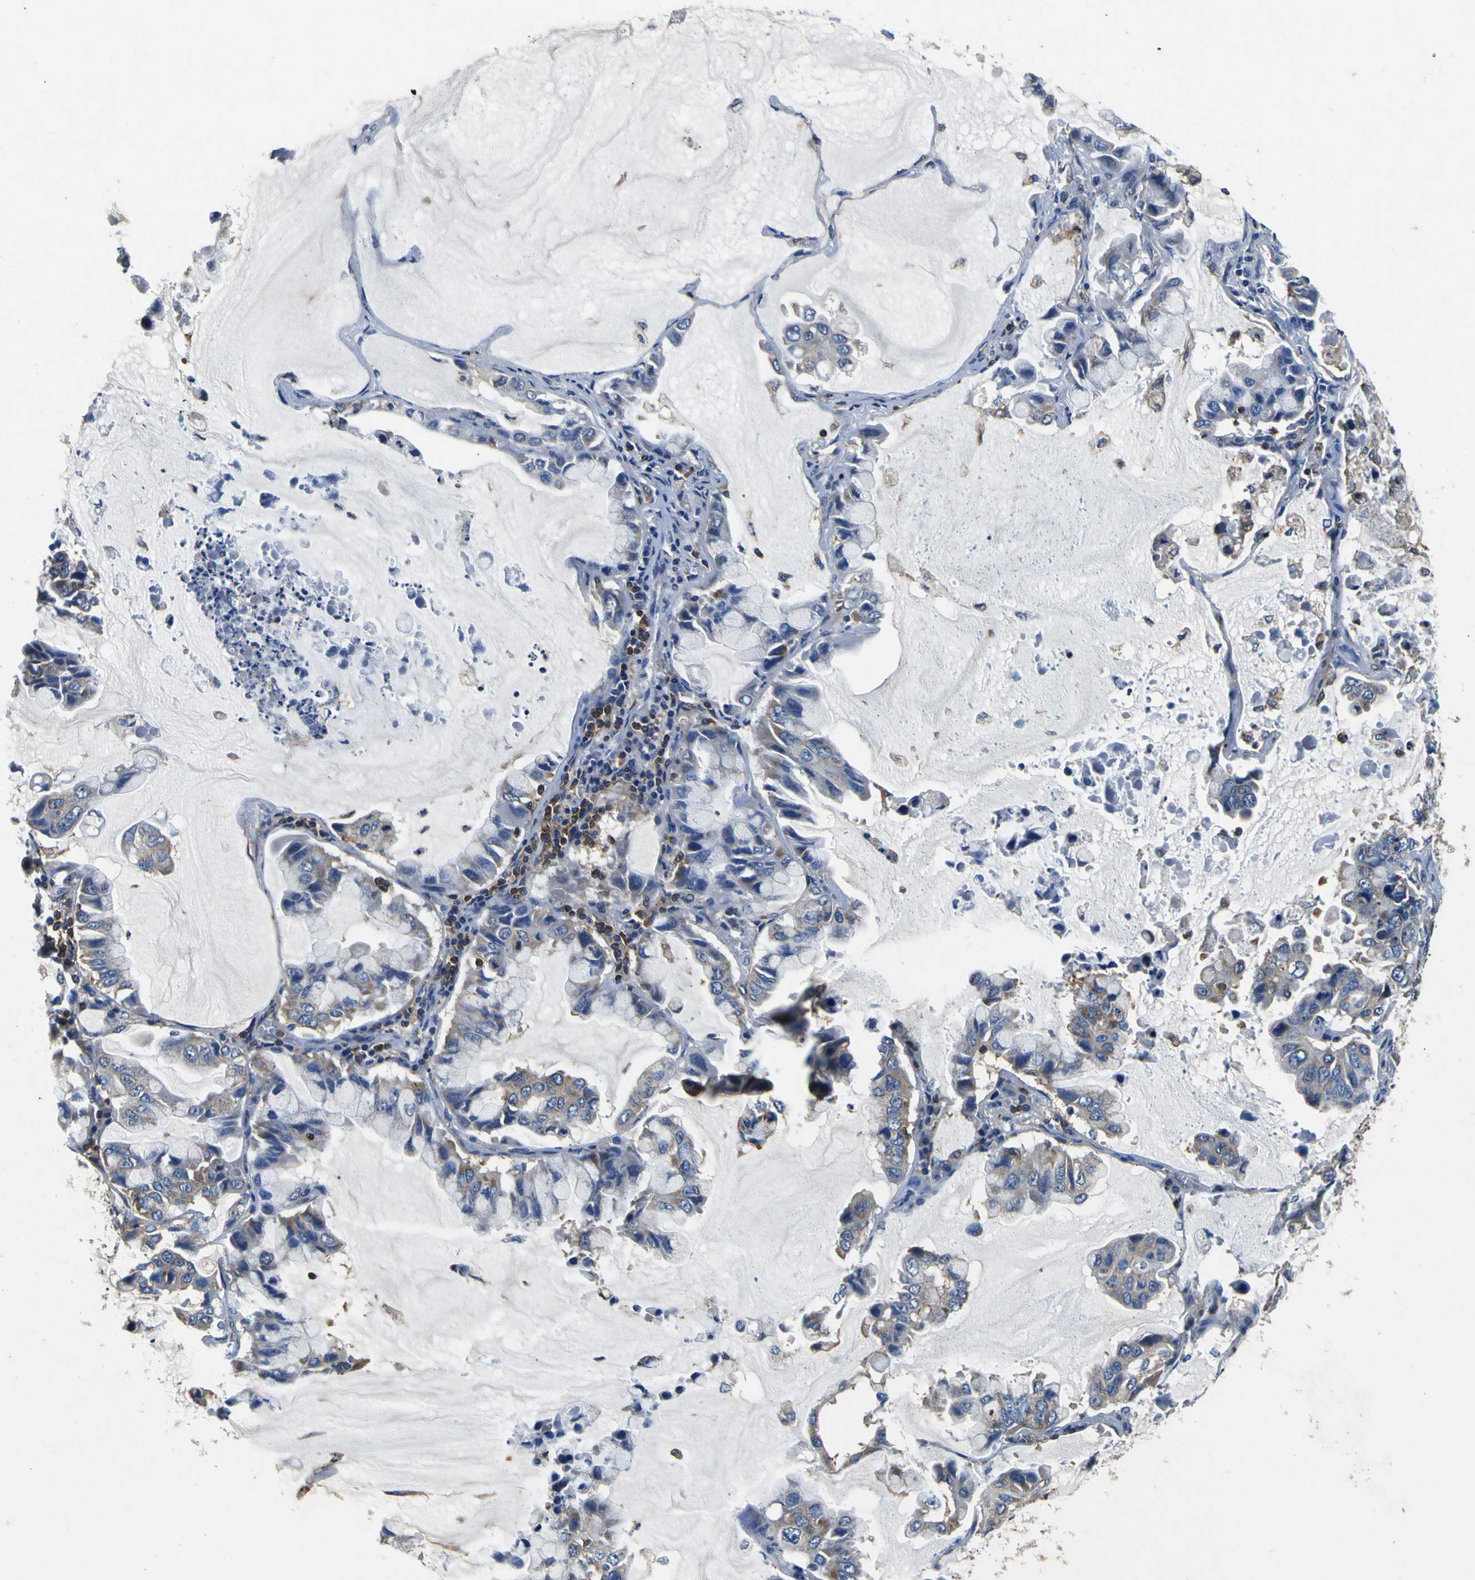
{"staining": {"intensity": "weak", "quantity": ">75%", "location": "cytoplasmic/membranous"}, "tissue": "lung cancer", "cell_type": "Tumor cells", "image_type": "cancer", "snomed": [{"axis": "morphology", "description": "Adenocarcinoma, NOS"}, {"axis": "topography", "description": "Lung"}], "caption": "IHC histopathology image of lung cancer stained for a protein (brown), which exhibits low levels of weak cytoplasmic/membranous expression in about >75% of tumor cells.", "gene": "CNR2", "patient": {"sex": "male", "age": 64}}